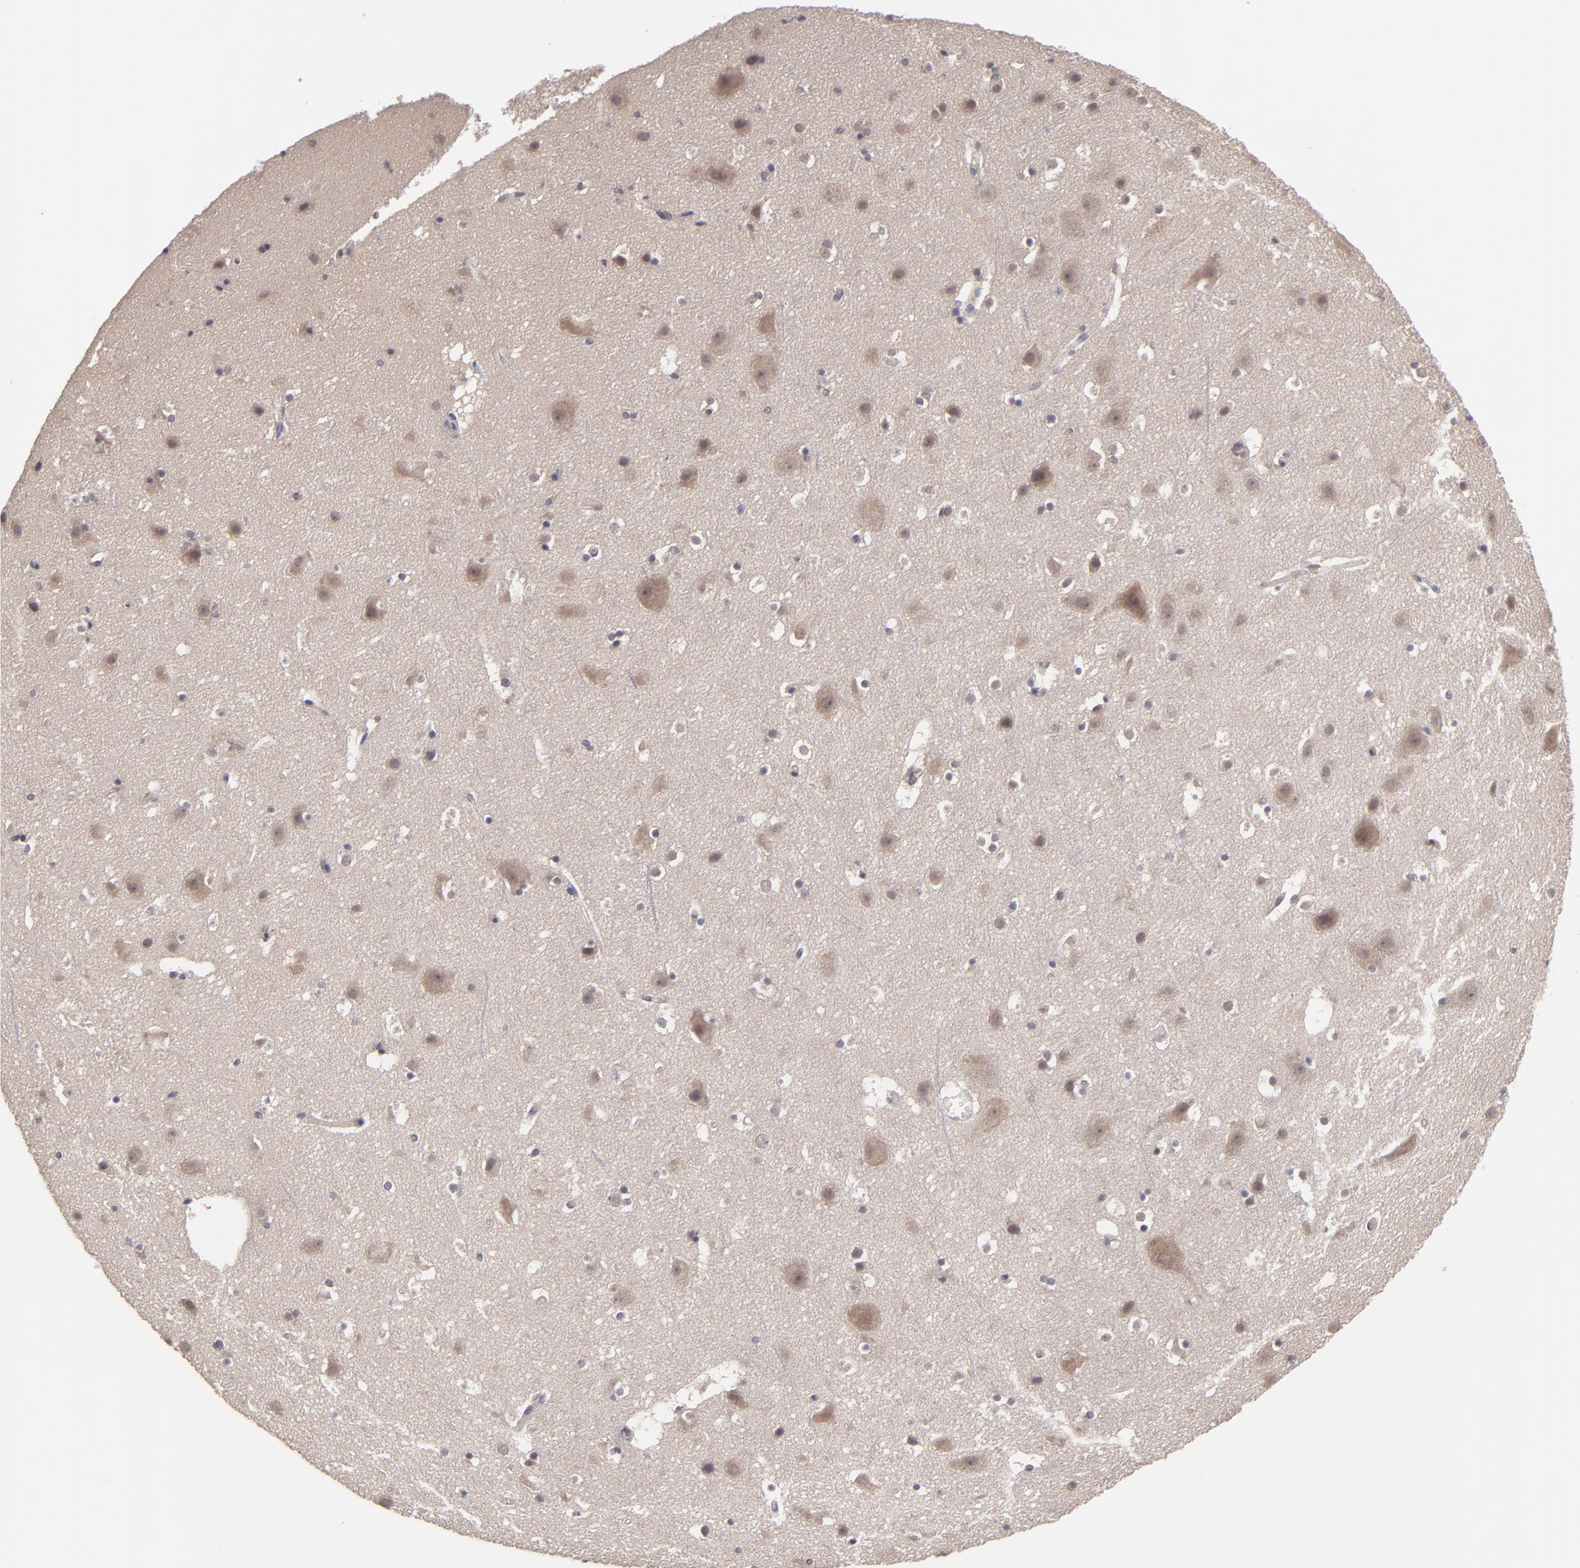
{"staining": {"intensity": "weak", "quantity": "25%-75%", "location": "cytoplasmic/membranous"}, "tissue": "cerebral cortex", "cell_type": "Endothelial cells", "image_type": "normal", "snomed": [{"axis": "morphology", "description": "Normal tissue, NOS"}, {"axis": "topography", "description": "Cerebral cortex"}], "caption": "Immunohistochemistry (IHC) micrograph of benign cerebral cortex: human cerebral cortex stained using immunohistochemistry displays low levels of weak protein expression localized specifically in the cytoplasmic/membranous of endothelial cells, appearing as a cytoplasmic/membranous brown color.", "gene": "TYMS", "patient": {"sex": "male", "age": 45}}